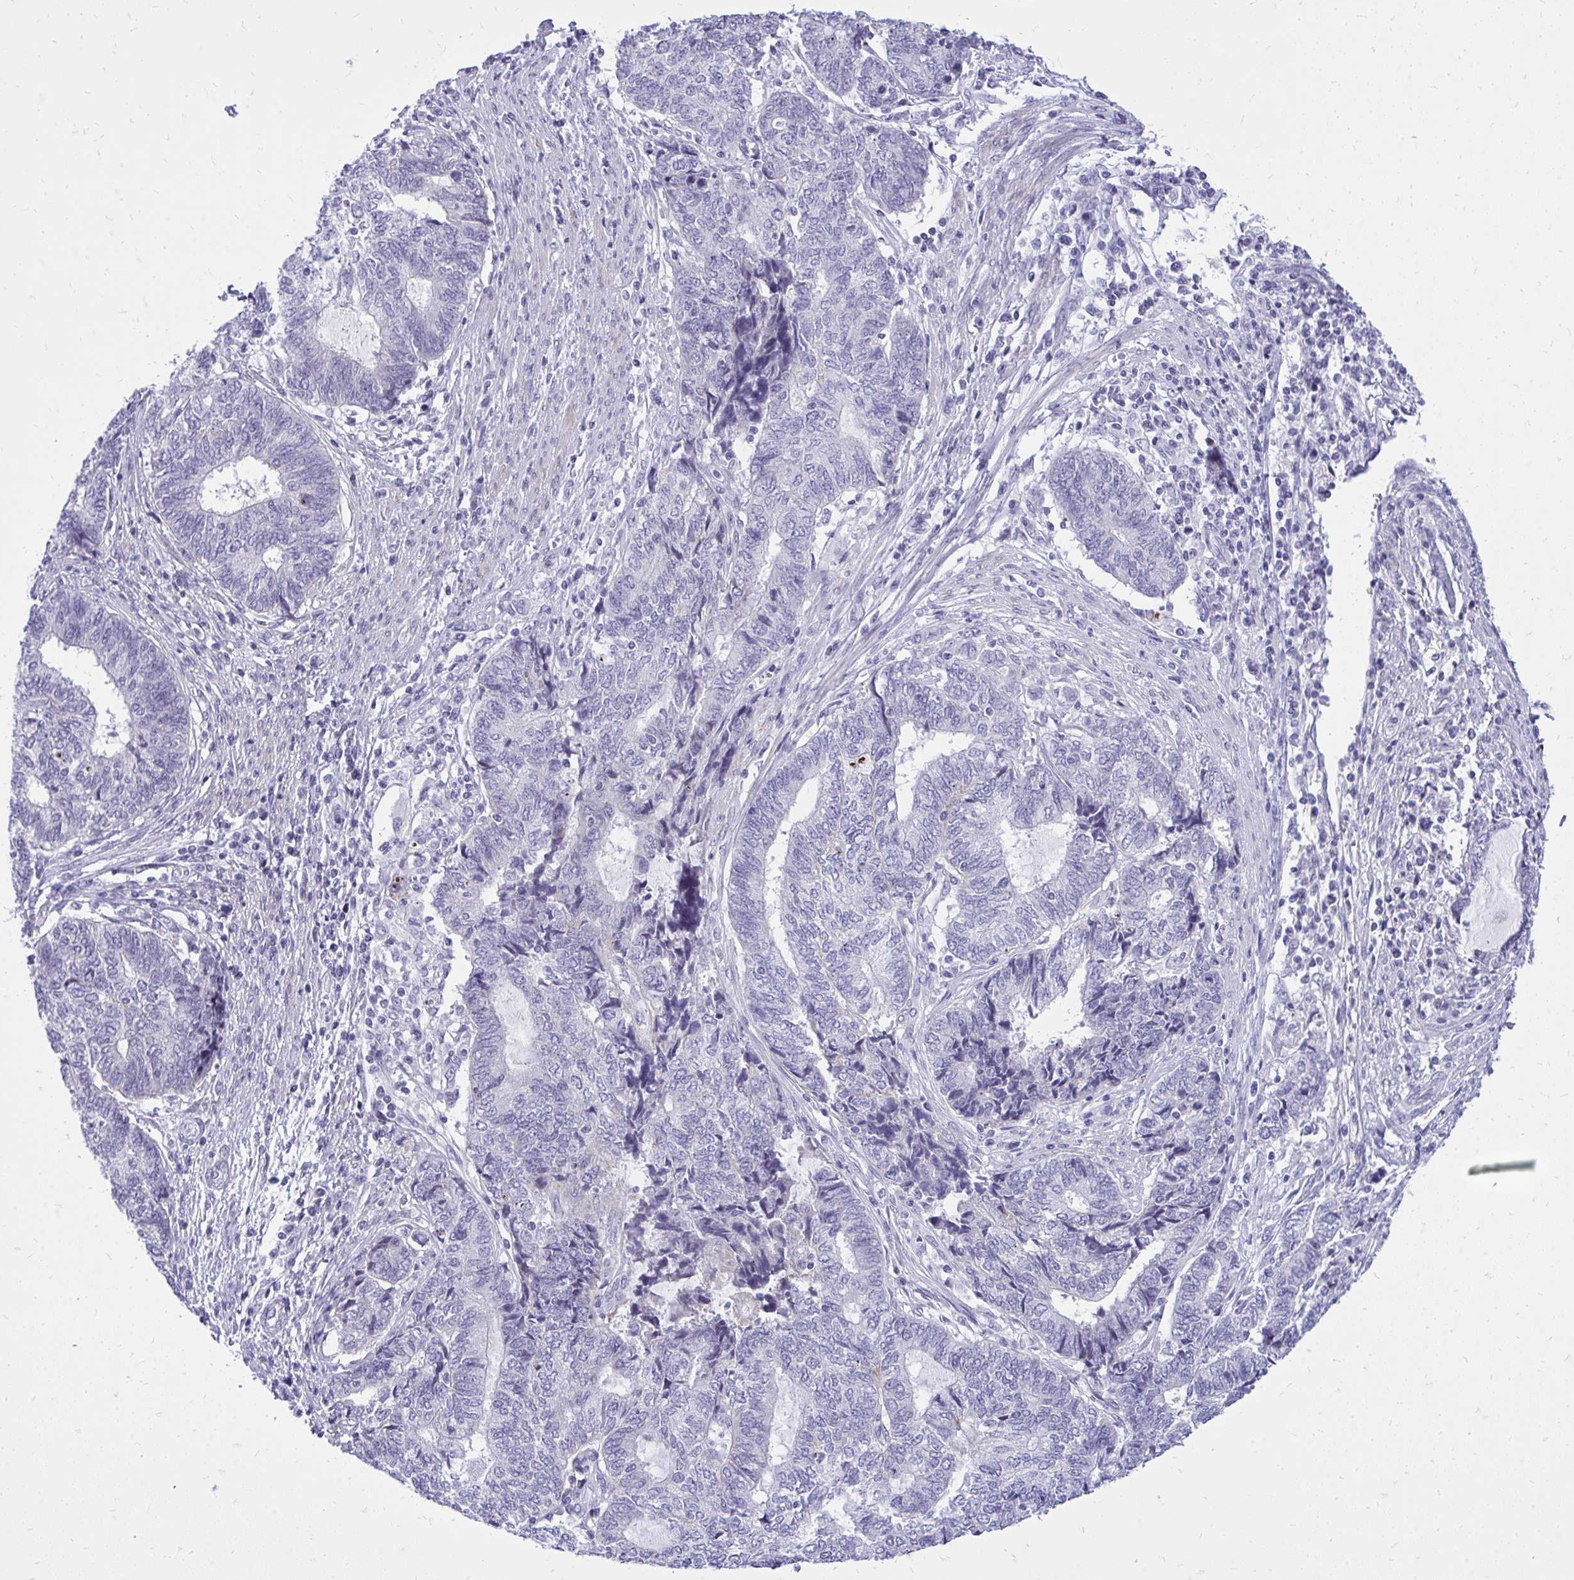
{"staining": {"intensity": "negative", "quantity": "none", "location": "none"}, "tissue": "endometrial cancer", "cell_type": "Tumor cells", "image_type": "cancer", "snomed": [{"axis": "morphology", "description": "Adenocarcinoma, NOS"}, {"axis": "topography", "description": "Uterus"}, {"axis": "topography", "description": "Endometrium"}], "caption": "Immunohistochemistry image of human endometrial cancer stained for a protein (brown), which shows no staining in tumor cells.", "gene": "GABRA1", "patient": {"sex": "female", "age": 70}}